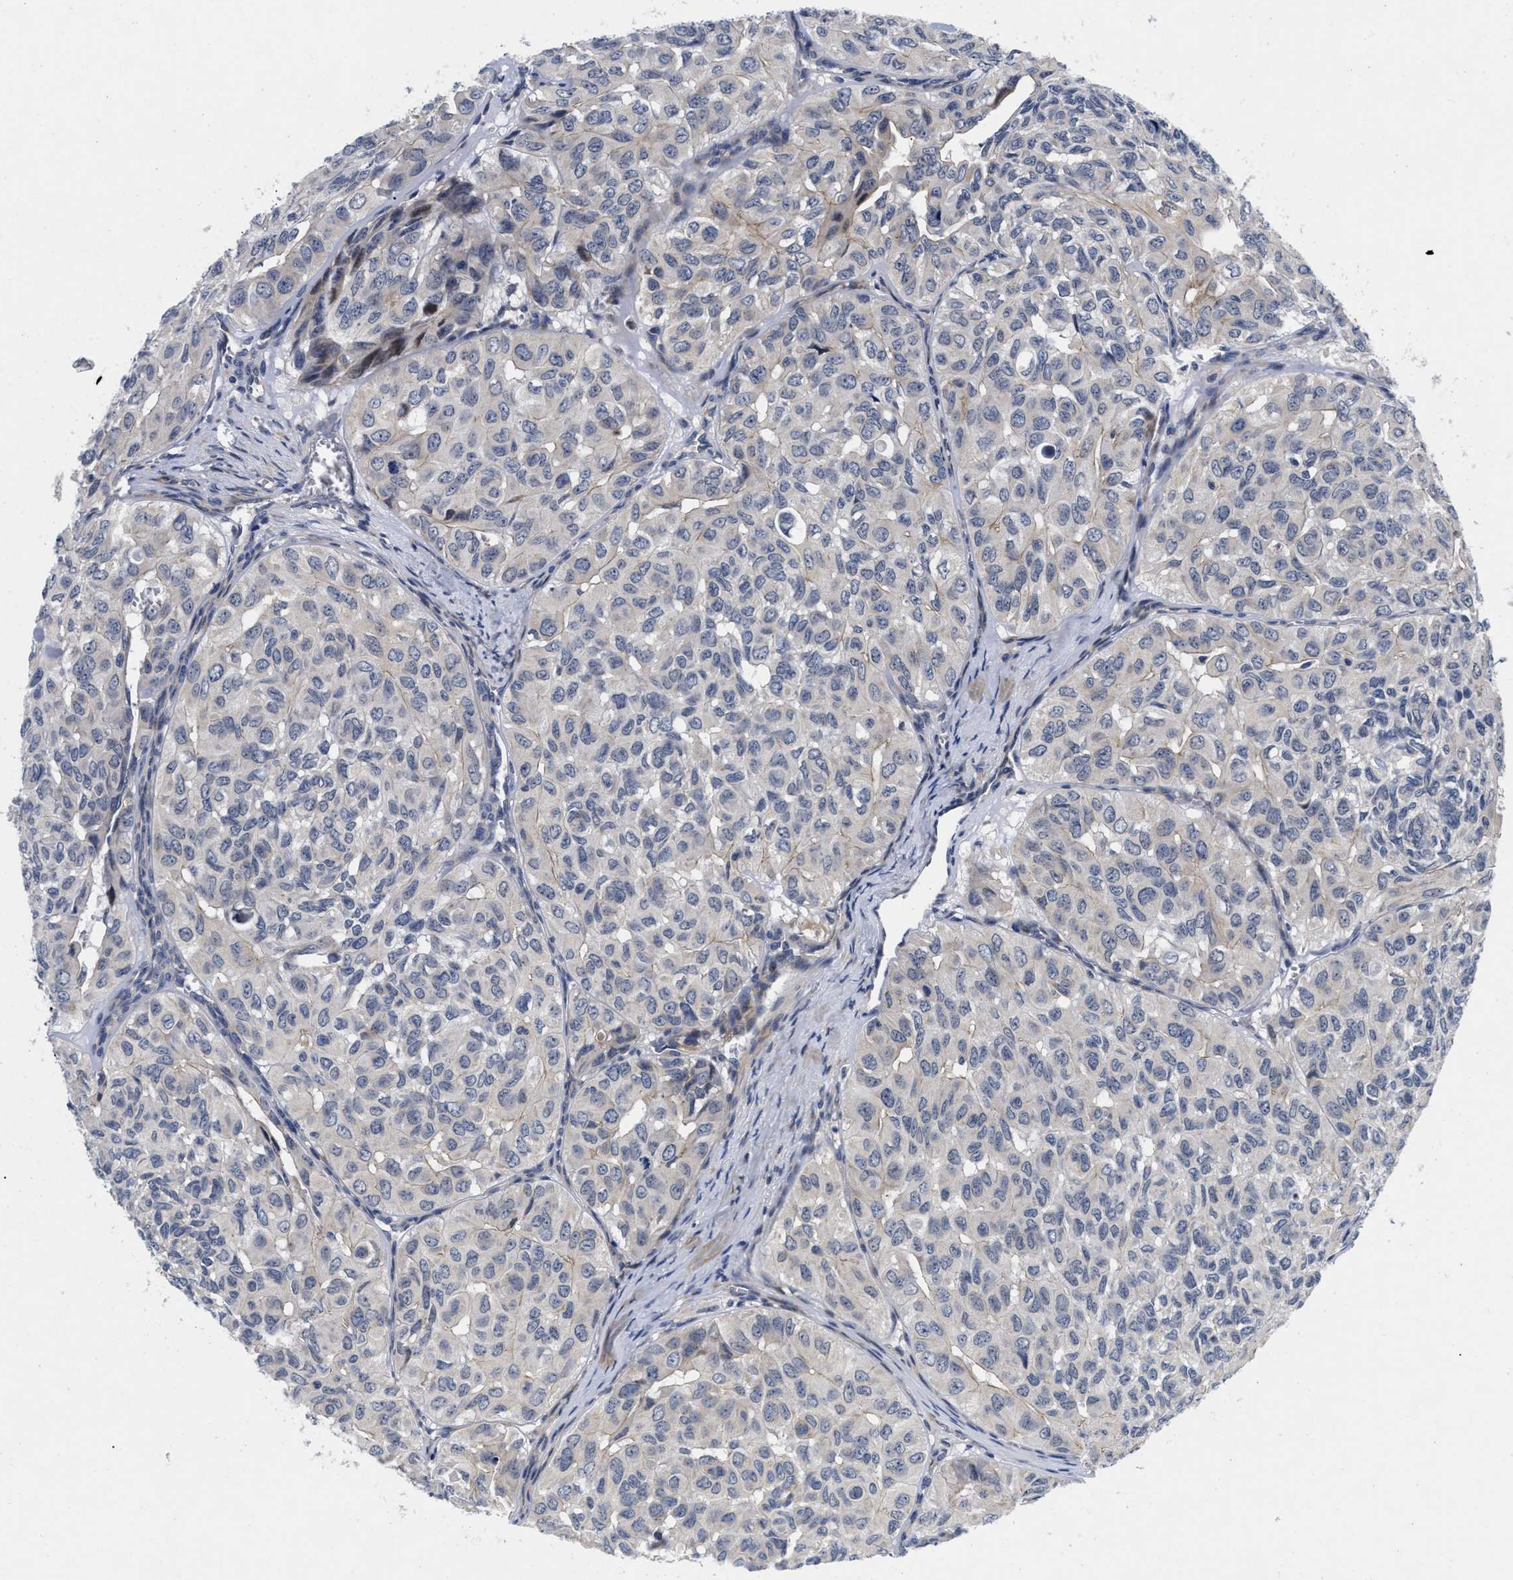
{"staining": {"intensity": "negative", "quantity": "none", "location": "none"}, "tissue": "head and neck cancer", "cell_type": "Tumor cells", "image_type": "cancer", "snomed": [{"axis": "morphology", "description": "Adenocarcinoma, NOS"}, {"axis": "topography", "description": "Salivary gland, NOS"}, {"axis": "topography", "description": "Head-Neck"}], "caption": "Head and neck cancer (adenocarcinoma) was stained to show a protein in brown. There is no significant staining in tumor cells. (Immunohistochemistry, brightfield microscopy, high magnification).", "gene": "LAD1", "patient": {"sex": "female", "age": 76}}